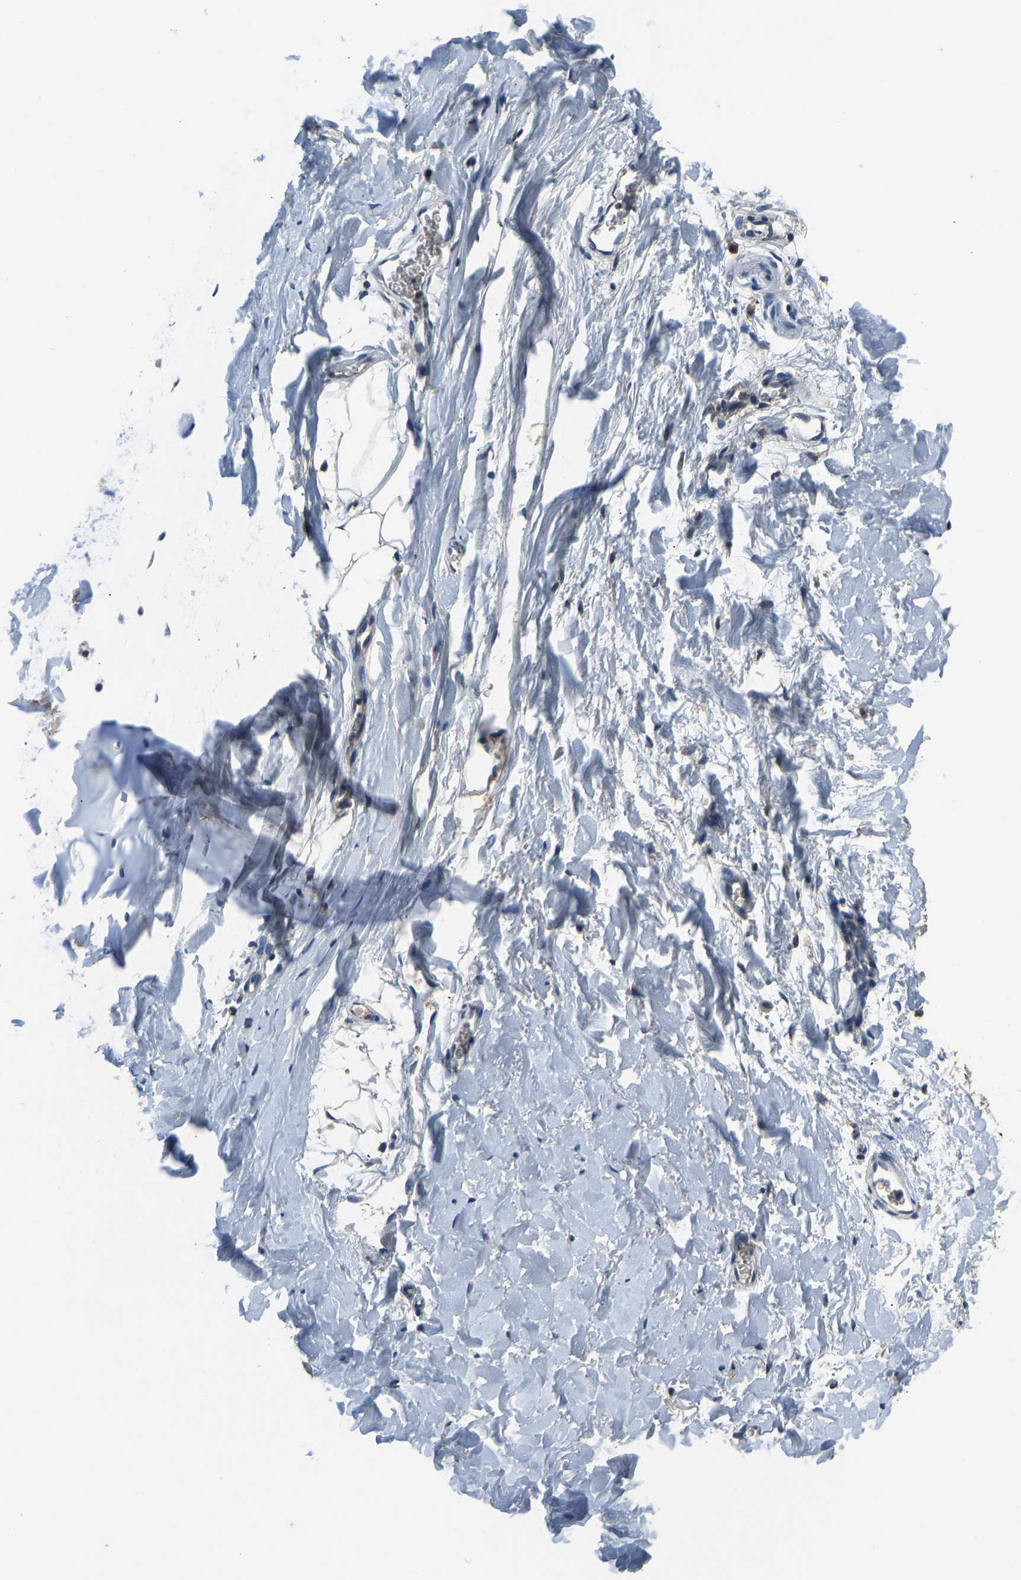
{"staining": {"intensity": "negative", "quantity": "none", "location": "none"}, "tissue": "adipose tissue", "cell_type": "Adipocytes", "image_type": "normal", "snomed": [{"axis": "morphology", "description": "Normal tissue, NOS"}, {"axis": "topography", "description": "Cartilage tissue"}, {"axis": "topography", "description": "Bronchus"}], "caption": "Histopathology image shows no significant protein expression in adipocytes of benign adipose tissue.", "gene": "TOX4", "patient": {"sex": "female", "age": 53}}